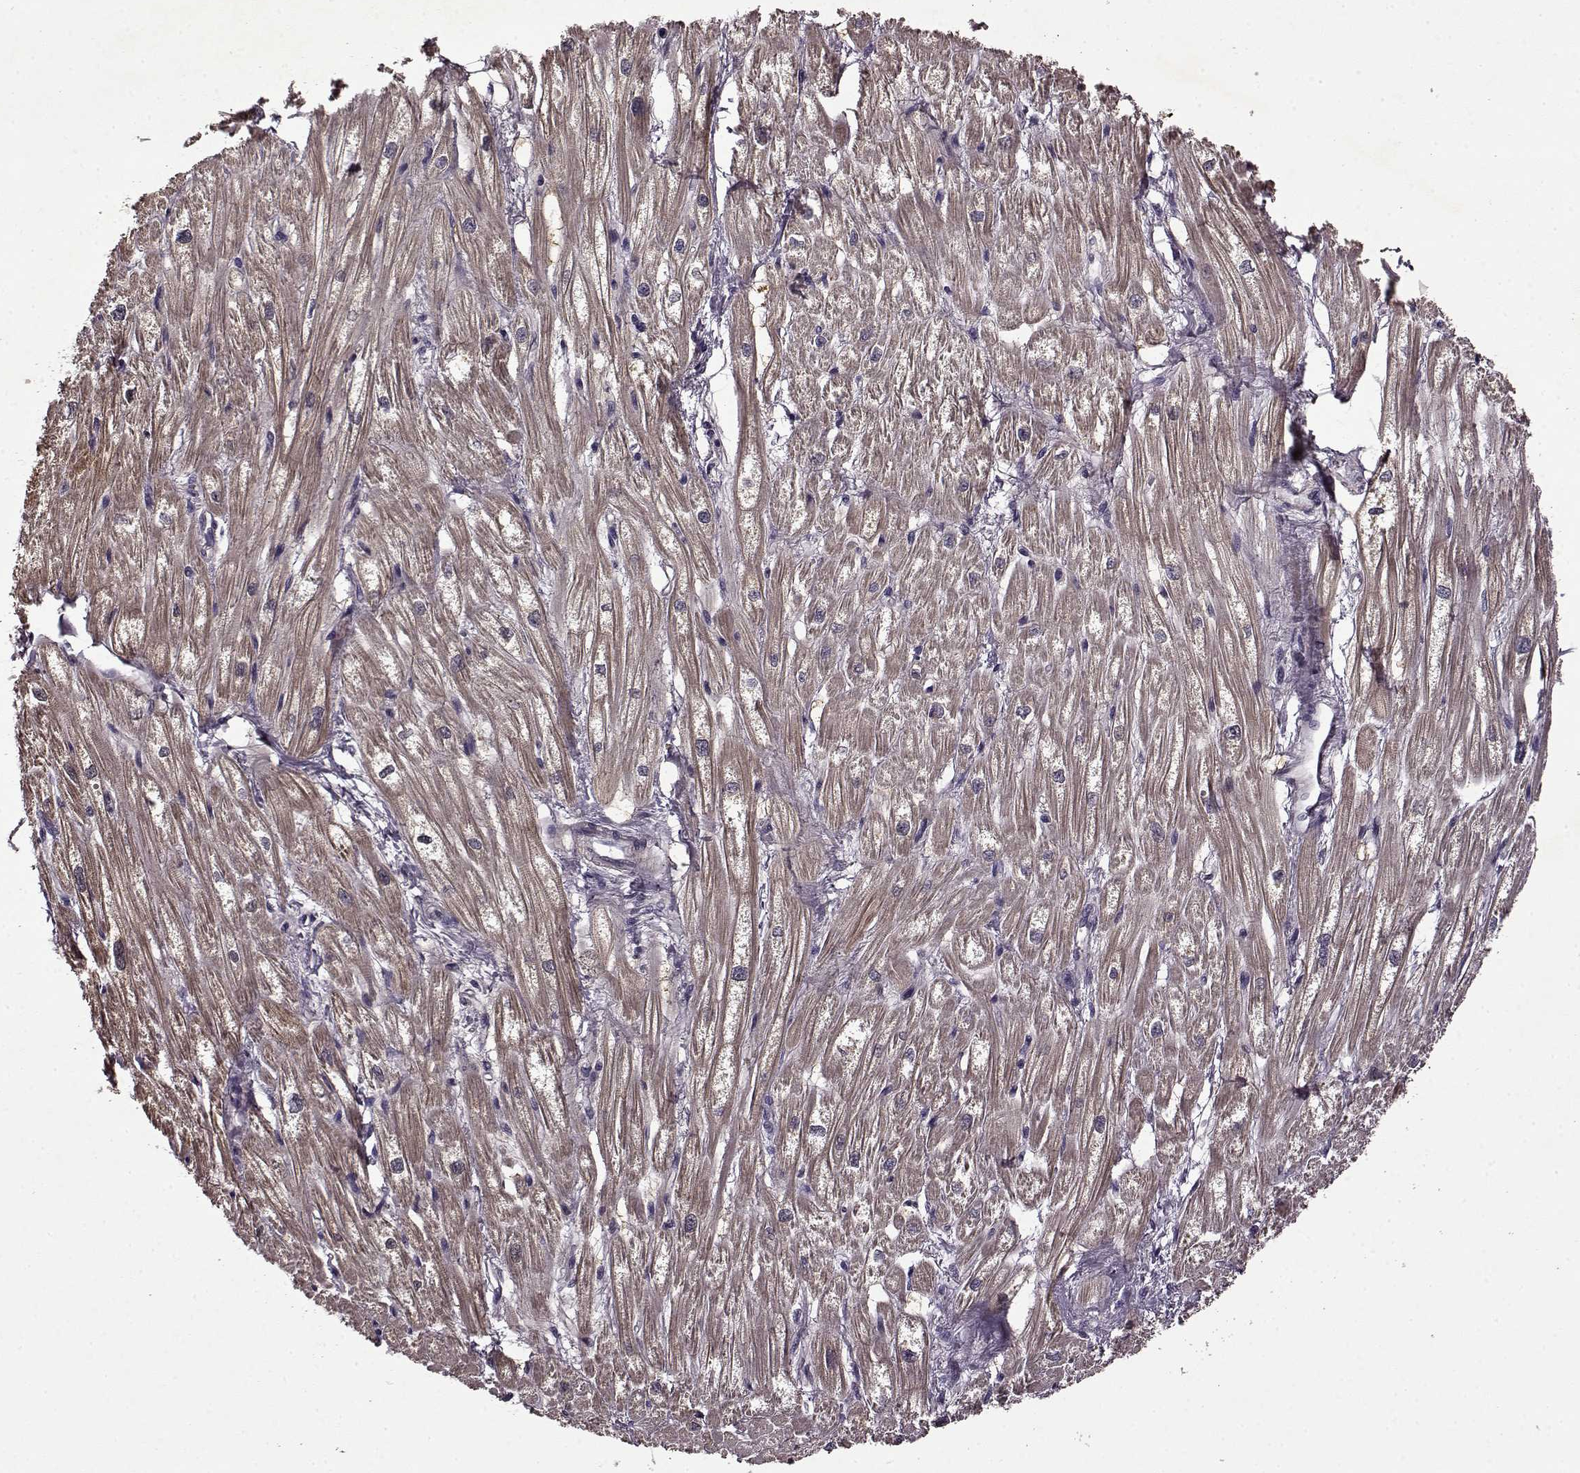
{"staining": {"intensity": "weak", "quantity": "25%-75%", "location": "cytoplasmic/membranous"}, "tissue": "heart muscle", "cell_type": "Cardiomyocytes", "image_type": "normal", "snomed": [{"axis": "morphology", "description": "Normal tissue, NOS"}, {"axis": "topography", "description": "Heart"}], "caption": "Heart muscle stained with a brown dye displays weak cytoplasmic/membranous positive staining in approximately 25%-75% of cardiomyocytes.", "gene": "MAIP1", "patient": {"sex": "male", "age": 61}}